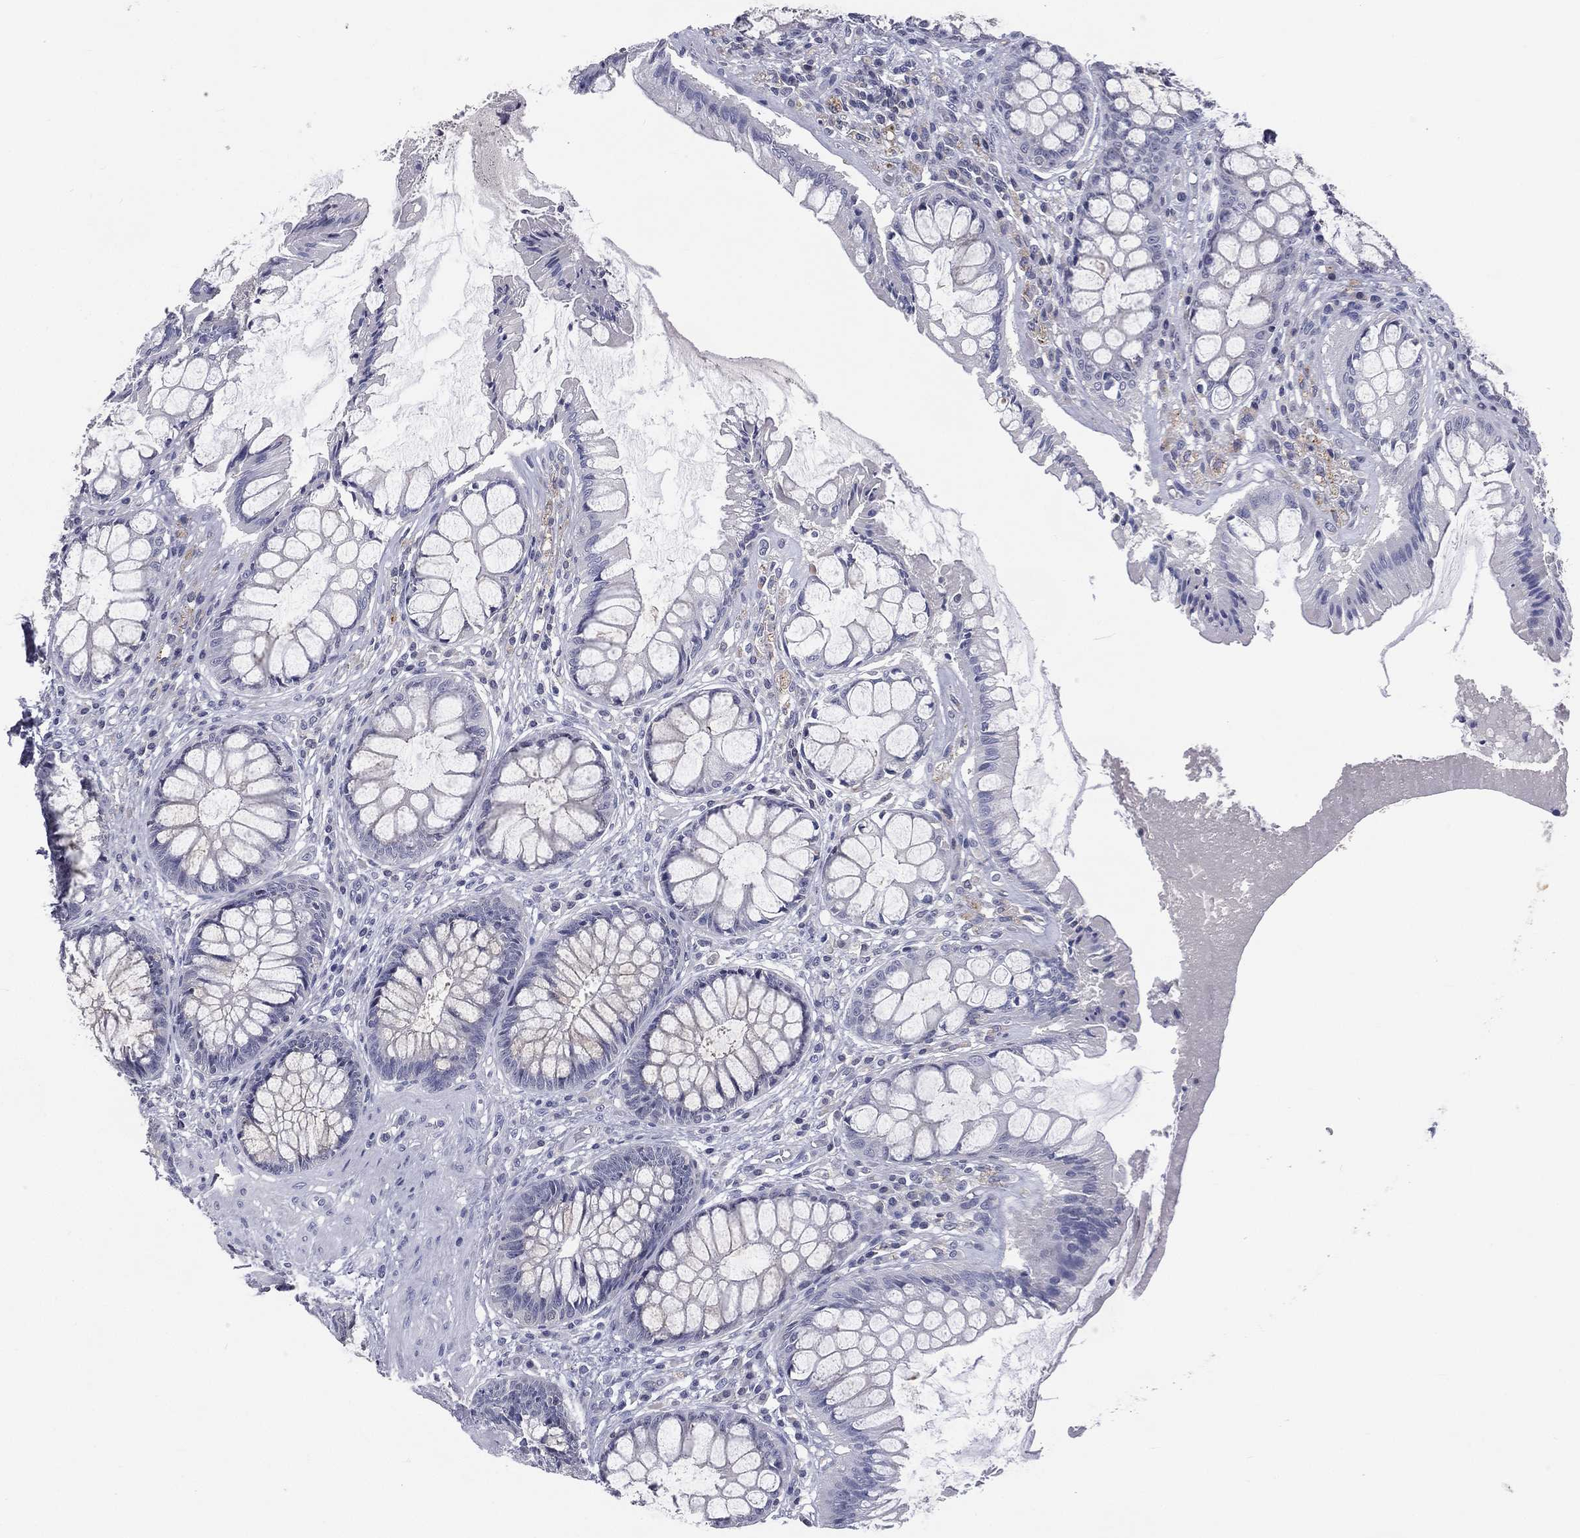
{"staining": {"intensity": "negative", "quantity": "none", "location": "none"}, "tissue": "rectum", "cell_type": "Glandular cells", "image_type": "normal", "snomed": [{"axis": "morphology", "description": "Normal tissue, NOS"}, {"axis": "topography", "description": "Rectum"}], "caption": "IHC of benign rectum shows no expression in glandular cells. Brightfield microscopy of immunohistochemistry stained with DAB (brown) and hematoxylin (blue), captured at high magnification.", "gene": "IFT27", "patient": {"sex": "female", "age": 58}}